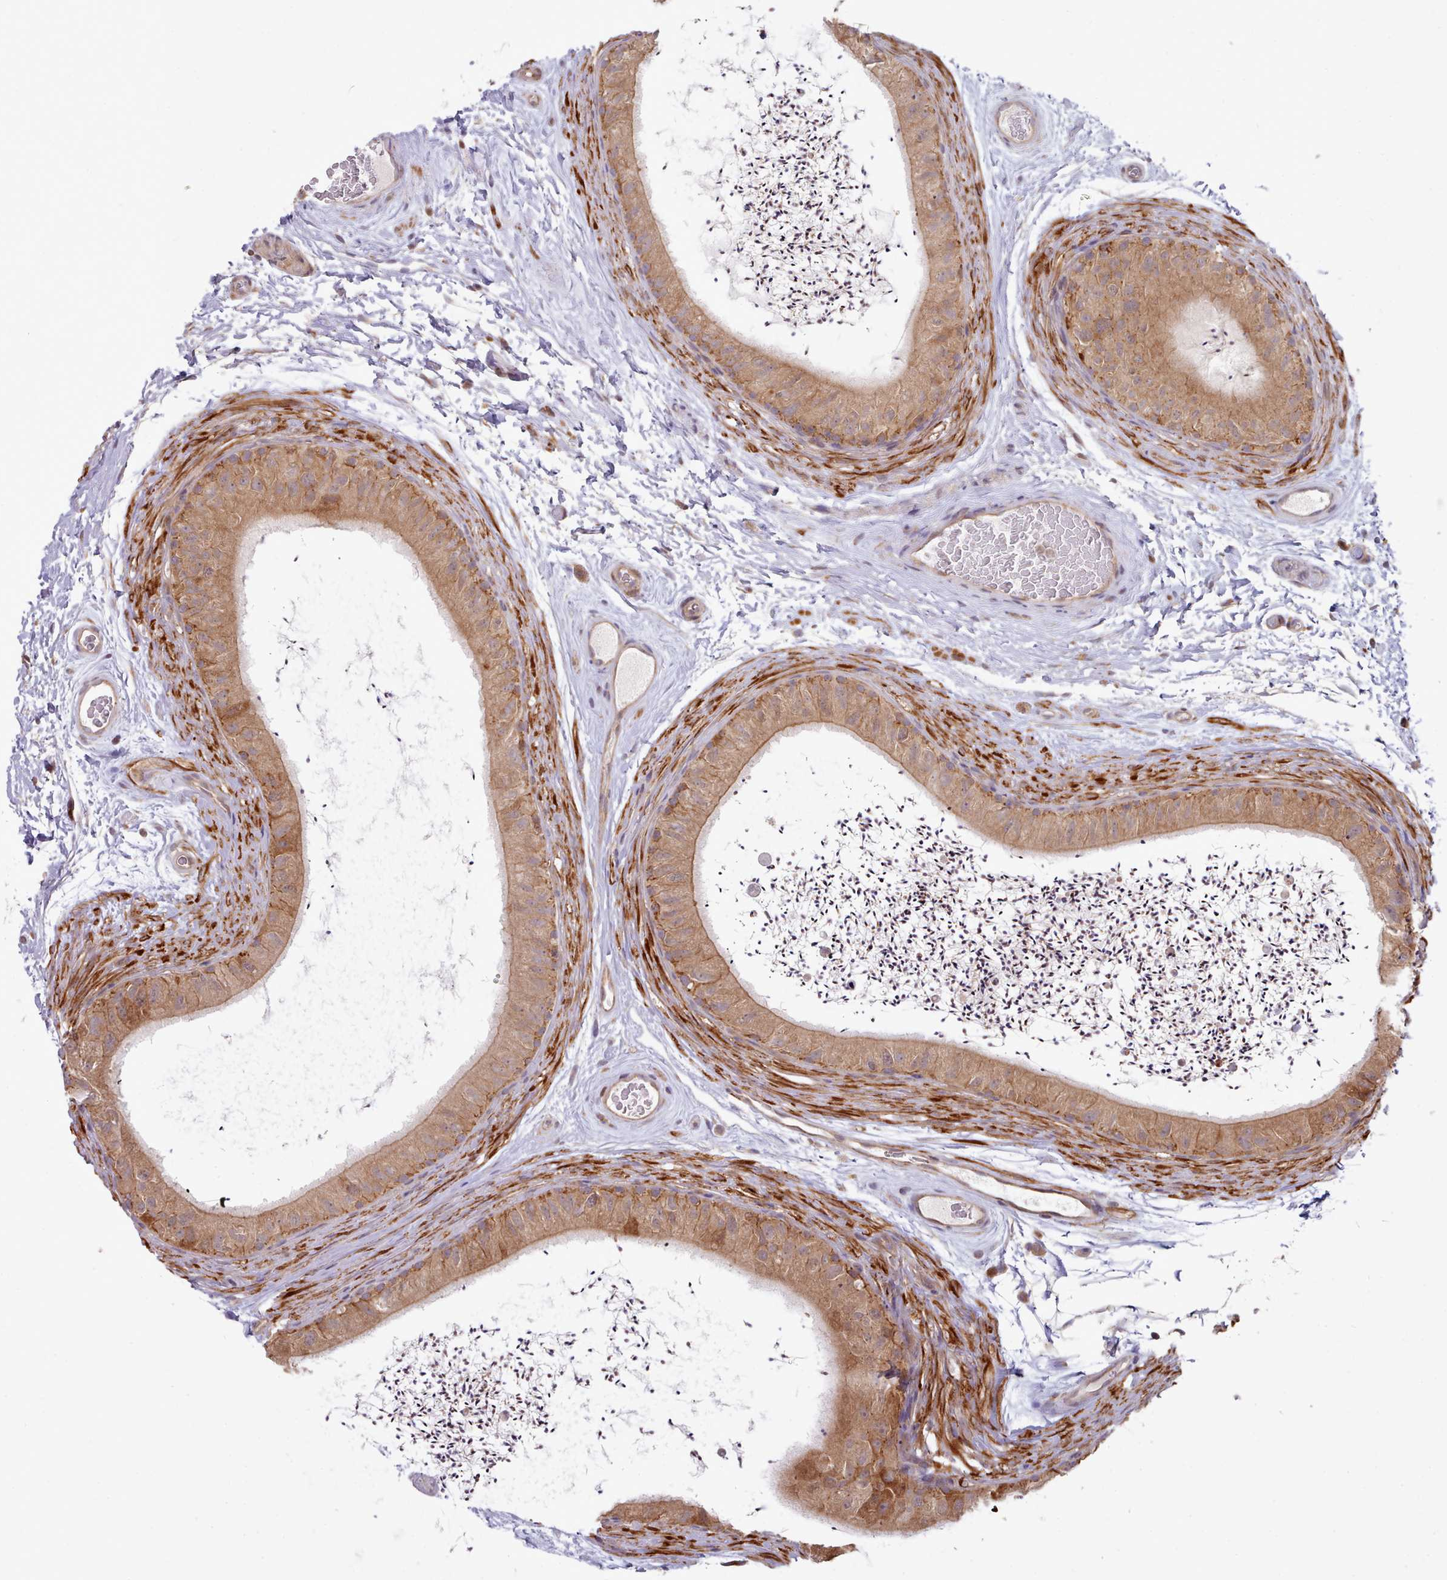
{"staining": {"intensity": "moderate", "quantity": "25%-75%", "location": "cytoplasmic/membranous"}, "tissue": "epididymis", "cell_type": "Glandular cells", "image_type": "normal", "snomed": [{"axis": "morphology", "description": "Normal tissue, NOS"}, {"axis": "topography", "description": "Epididymis"}], "caption": "Immunohistochemistry of unremarkable epididymis displays medium levels of moderate cytoplasmic/membranous positivity in approximately 25%-75% of glandular cells.", "gene": "TRIM26", "patient": {"sex": "male", "age": 50}}